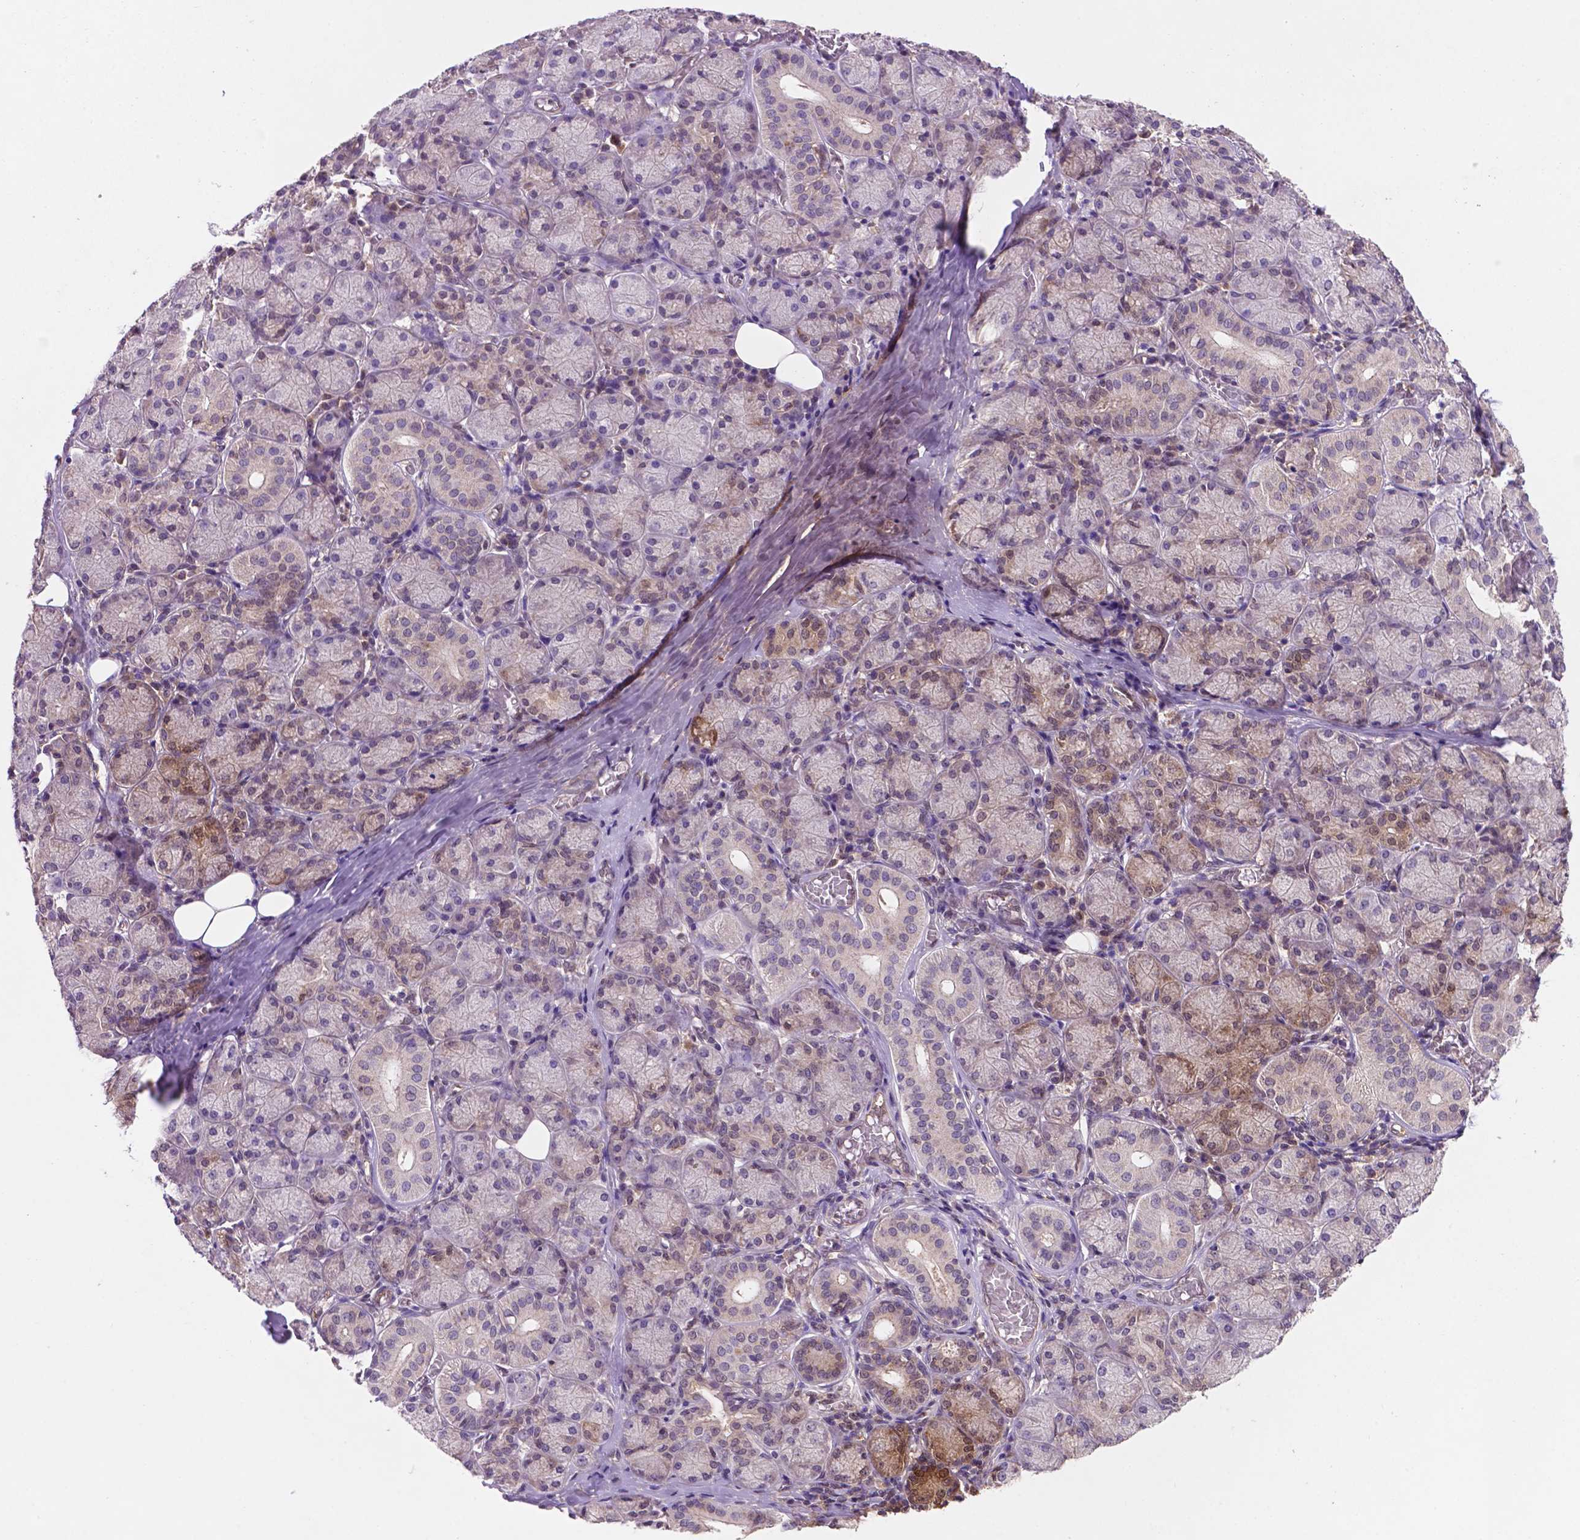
{"staining": {"intensity": "moderate", "quantity": "<25%", "location": "cytoplasmic/membranous,nuclear"}, "tissue": "salivary gland", "cell_type": "Glandular cells", "image_type": "normal", "snomed": [{"axis": "morphology", "description": "Normal tissue, NOS"}, {"axis": "topography", "description": "Salivary gland"}, {"axis": "topography", "description": "Peripheral nerve tissue"}], "caption": "There is low levels of moderate cytoplasmic/membranous,nuclear positivity in glandular cells of benign salivary gland, as demonstrated by immunohistochemical staining (brown color).", "gene": "UBE2L6", "patient": {"sex": "female", "age": 24}}